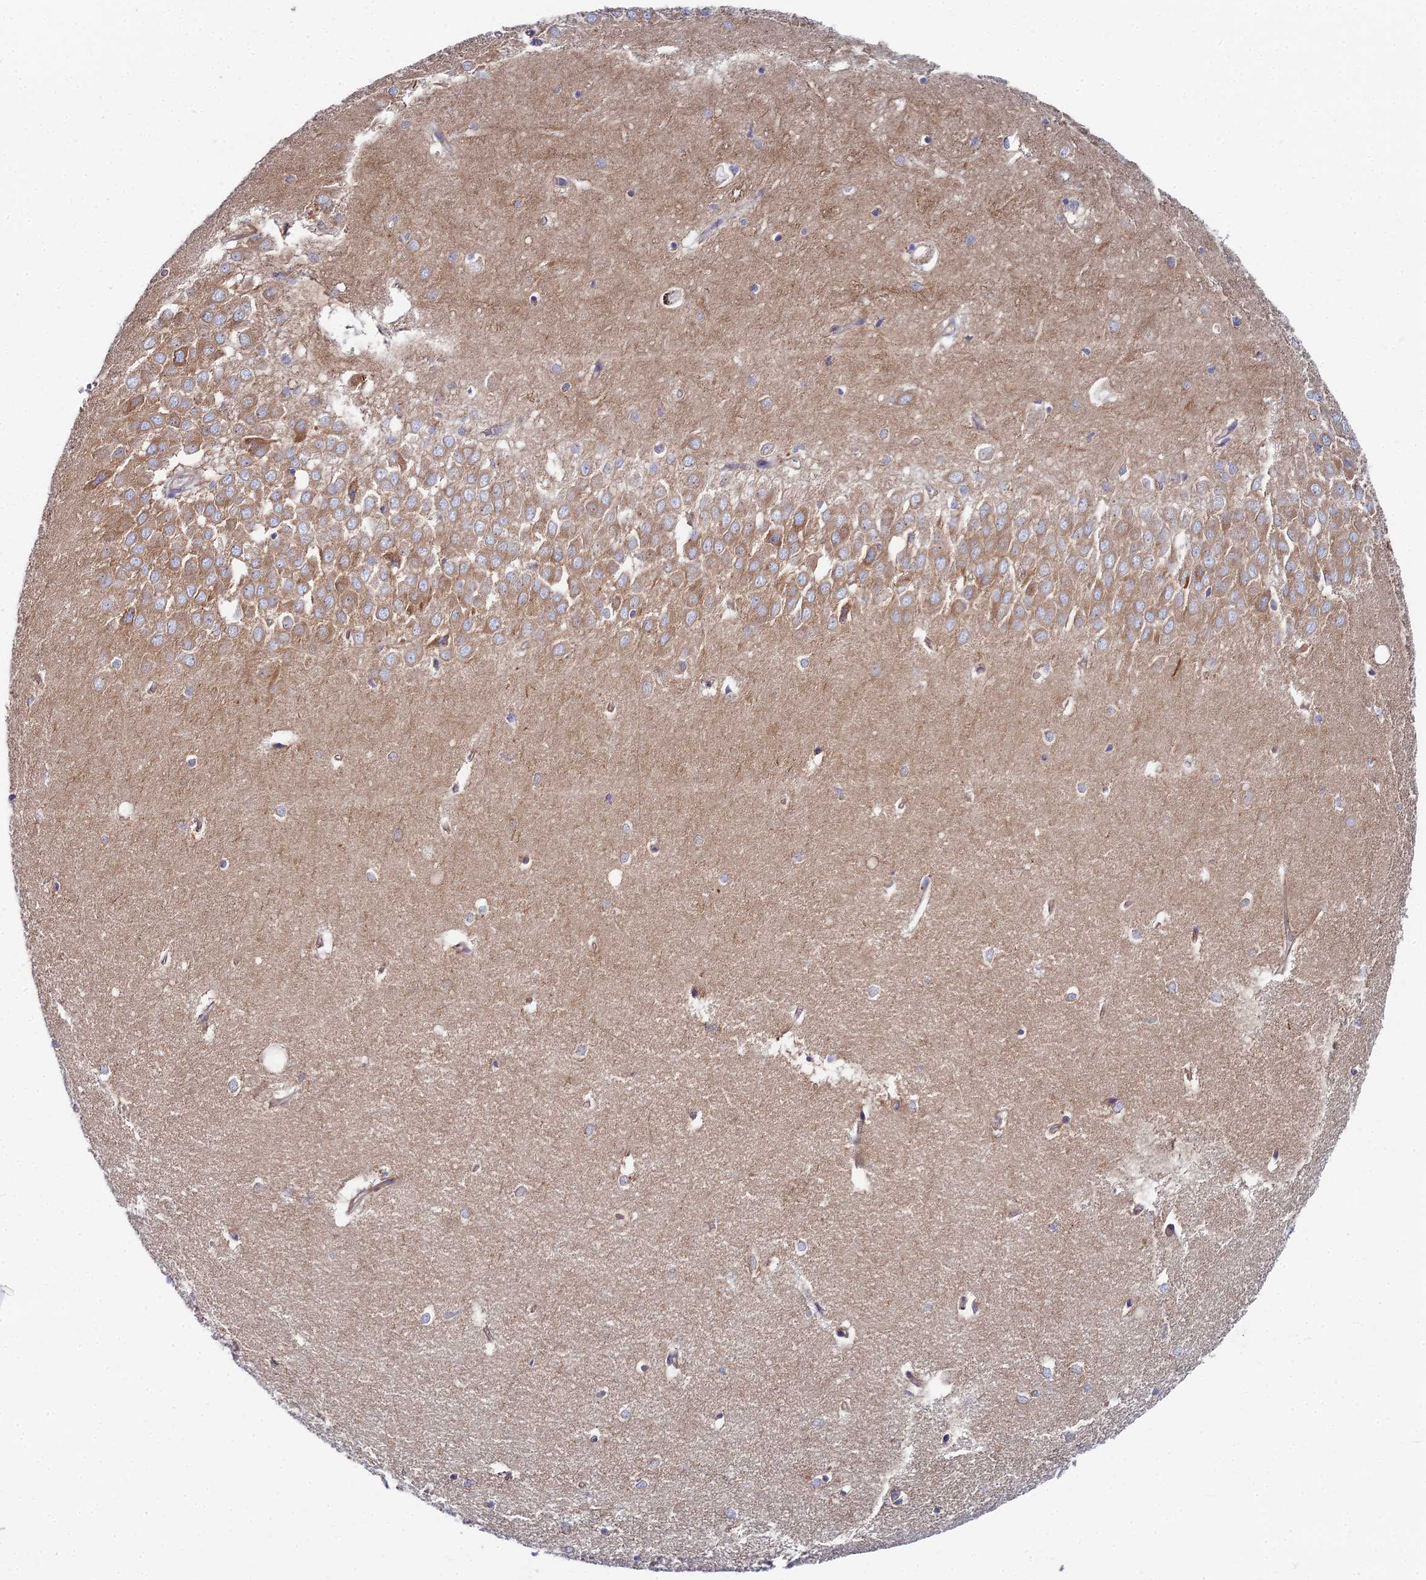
{"staining": {"intensity": "weak", "quantity": "<25%", "location": "cytoplasmic/membranous"}, "tissue": "hippocampus", "cell_type": "Glial cells", "image_type": "normal", "snomed": [{"axis": "morphology", "description": "Normal tissue, NOS"}, {"axis": "topography", "description": "Hippocampus"}], "caption": "A histopathology image of hippocampus stained for a protein shows no brown staining in glial cells. (DAB (3,3'-diaminobenzidine) IHC visualized using brightfield microscopy, high magnification).", "gene": "CLCN3", "patient": {"sex": "female", "age": 64}}